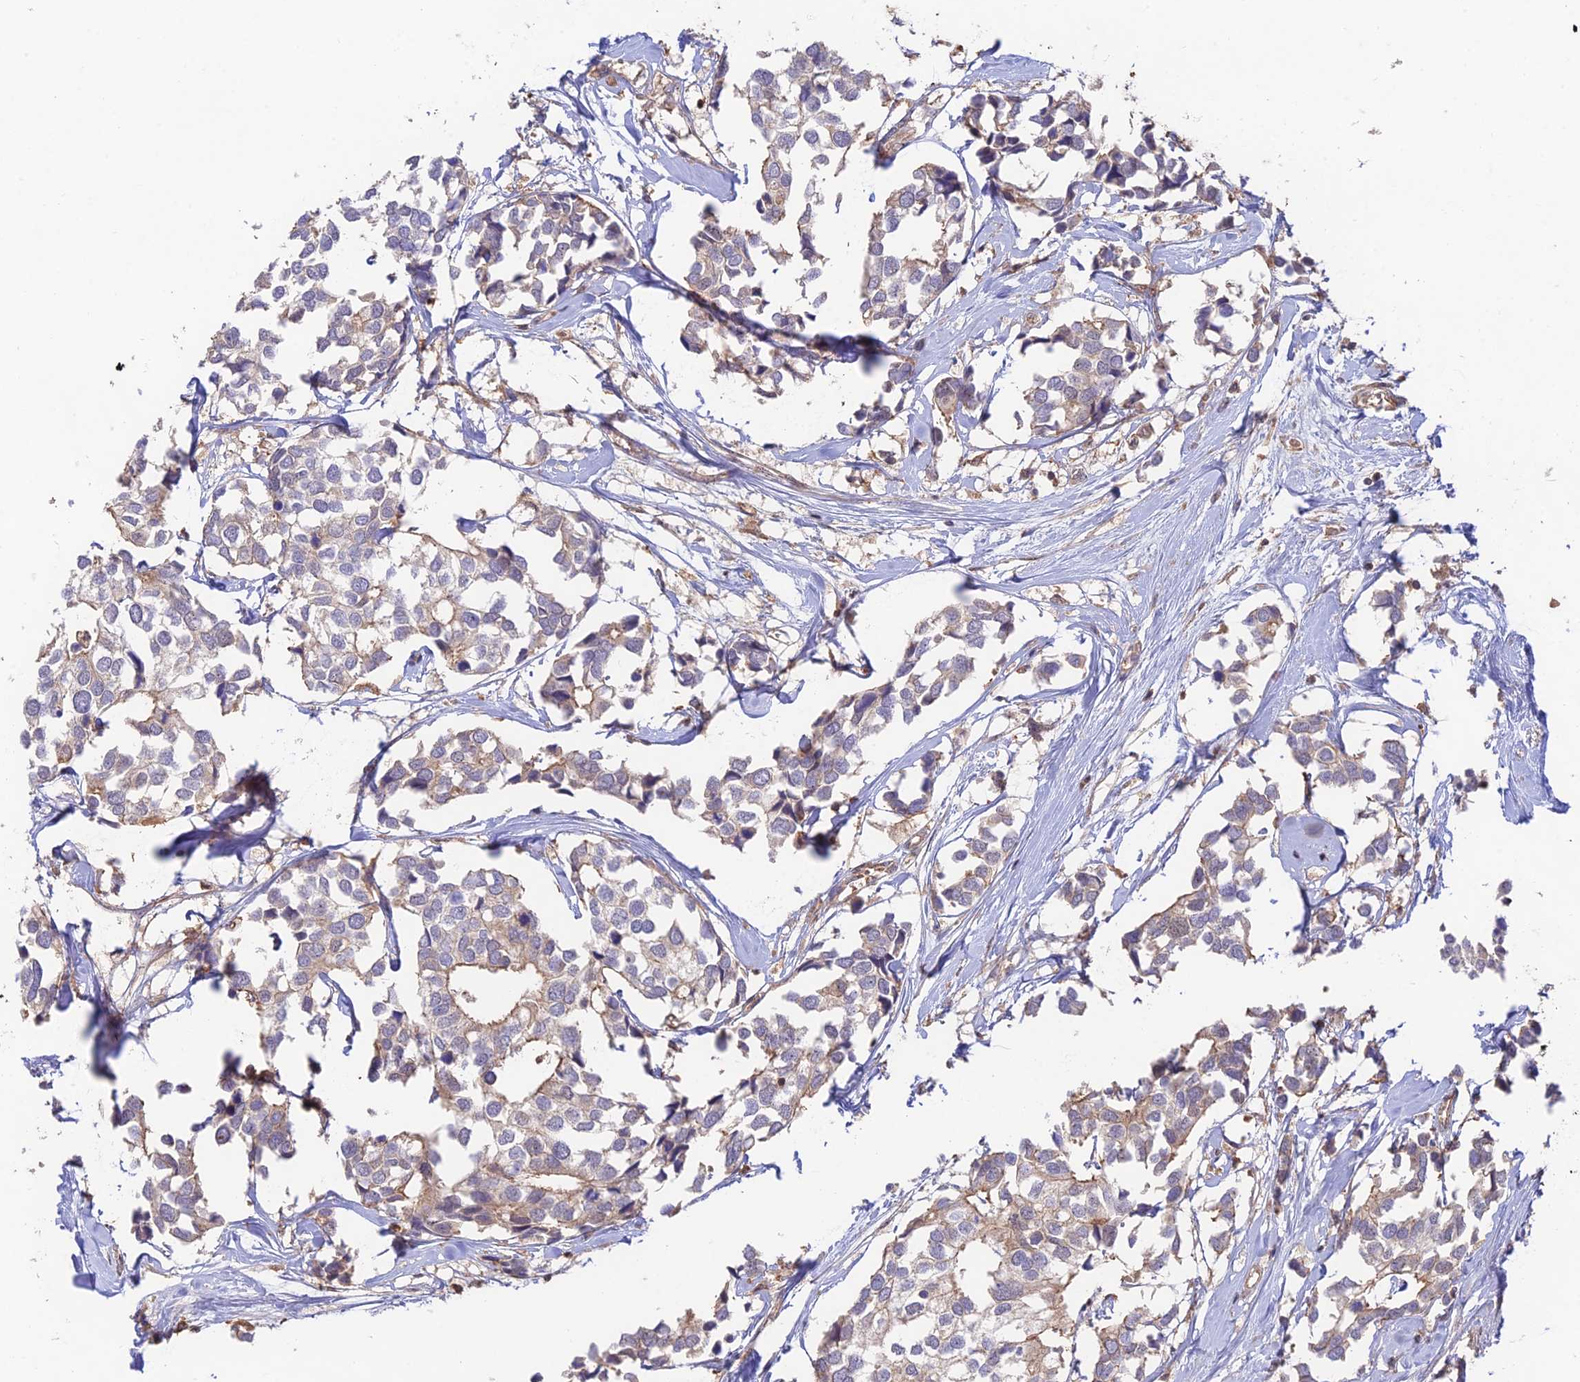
{"staining": {"intensity": "weak", "quantity": "<25%", "location": "cytoplasmic/membranous"}, "tissue": "breast cancer", "cell_type": "Tumor cells", "image_type": "cancer", "snomed": [{"axis": "morphology", "description": "Duct carcinoma"}, {"axis": "topography", "description": "Breast"}], "caption": "Micrograph shows no protein expression in tumor cells of breast cancer (infiltrating ductal carcinoma) tissue.", "gene": "CLCF1", "patient": {"sex": "female", "age": 83}}